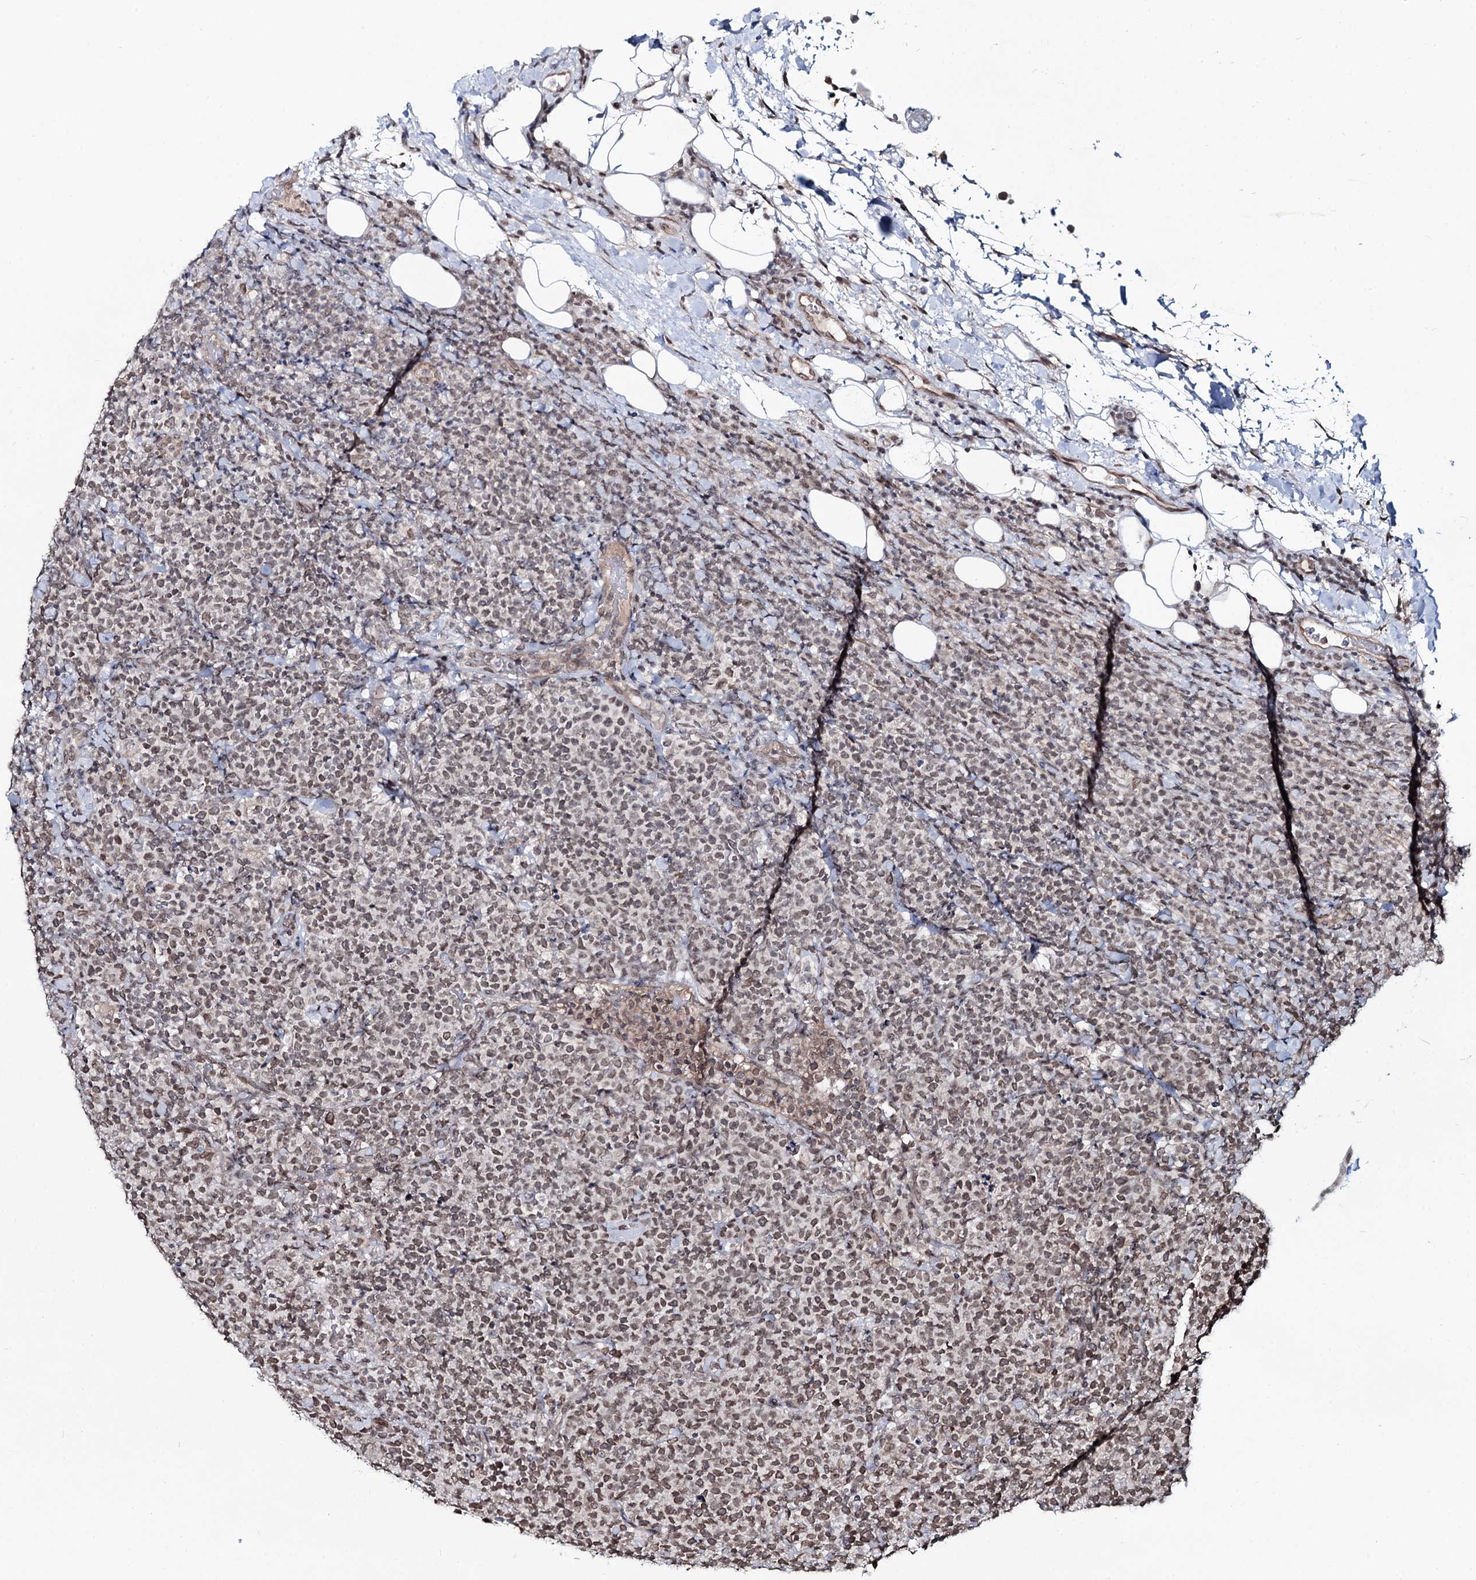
{"staining": {"intensity": "weak", "quantity": ">75%", "location": "cytoplasmic/membranous,nuclear"}, "tissue": "lymphoma", "cell_type": "Tumor cells", "image_type": "cancer", "snomed": [{"axis": "morphology", "description": "Malignant lymphoma, non-Hodgkin's type, High grade"}, {"axis": "topography", "description": "Lymph node"}], "caption": "DAB (3,3'-diaminobenzidine) immunohistochemical staining of human high-grade malignant lymphoma, non-Hodgkin's type reveals weak cytoplasmic/membranous and nuclear protein expression in approximately >75% of tumor cells.", "gene": "RNF6", "patient": {"sex": "male", "age": 61}}